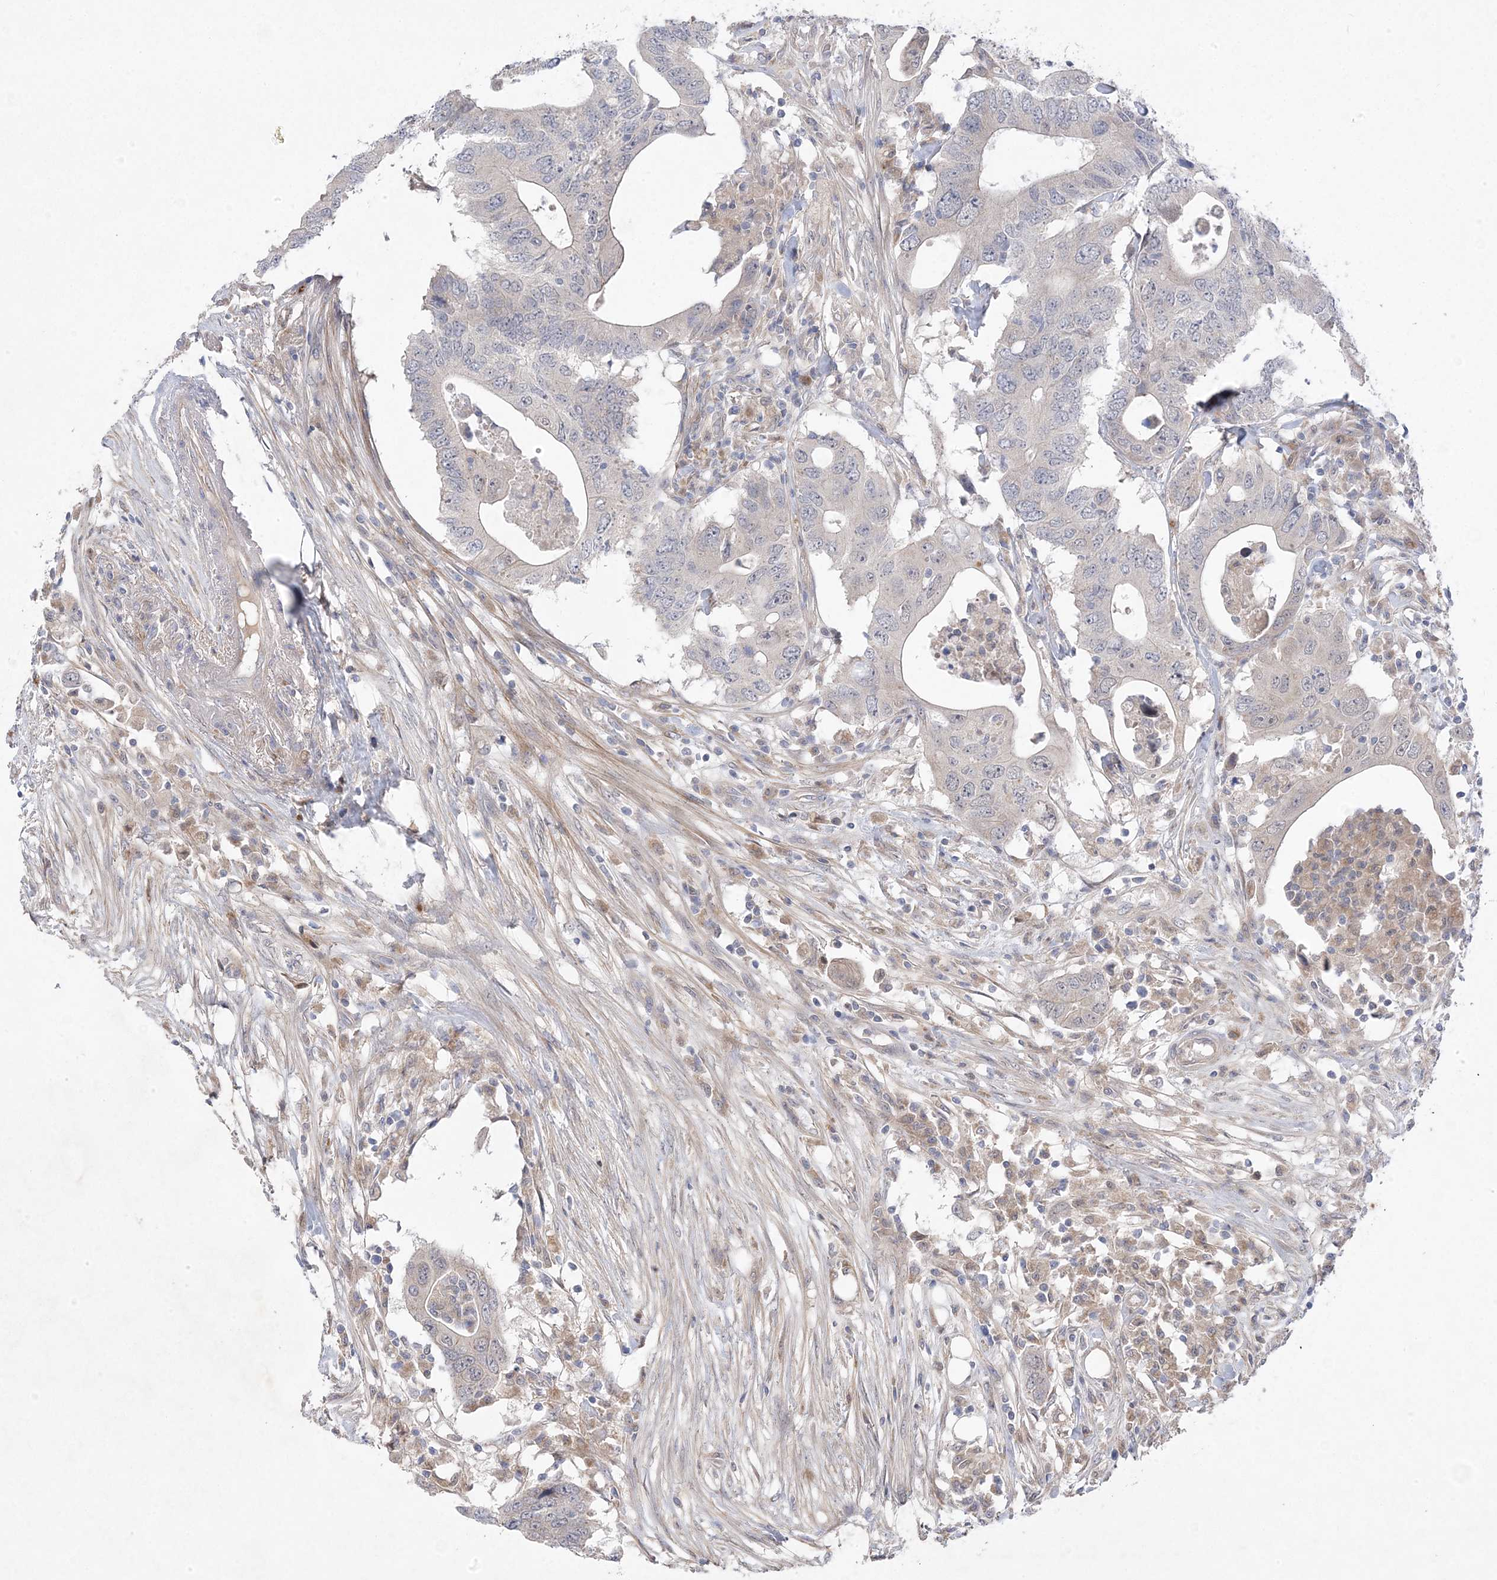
{"staining": {"intensity": "negative", "quantity": "none", "location": "none"}, "tissue": "colorectal cancer", "cell_type": "Tumor cells", "image_type": "cancer", "snomed": [{"axis": "morphology", "description": "Adenocarcinoma, NOS"}, {"axis": "topography", "description": "Colon"}], "caption": "Human colorectal cancer stained for a protein using IHC demonstrates no staining in tumor cells.", "gene": "ANAPC1", "patient": {"sex": "male", "age": 71}}